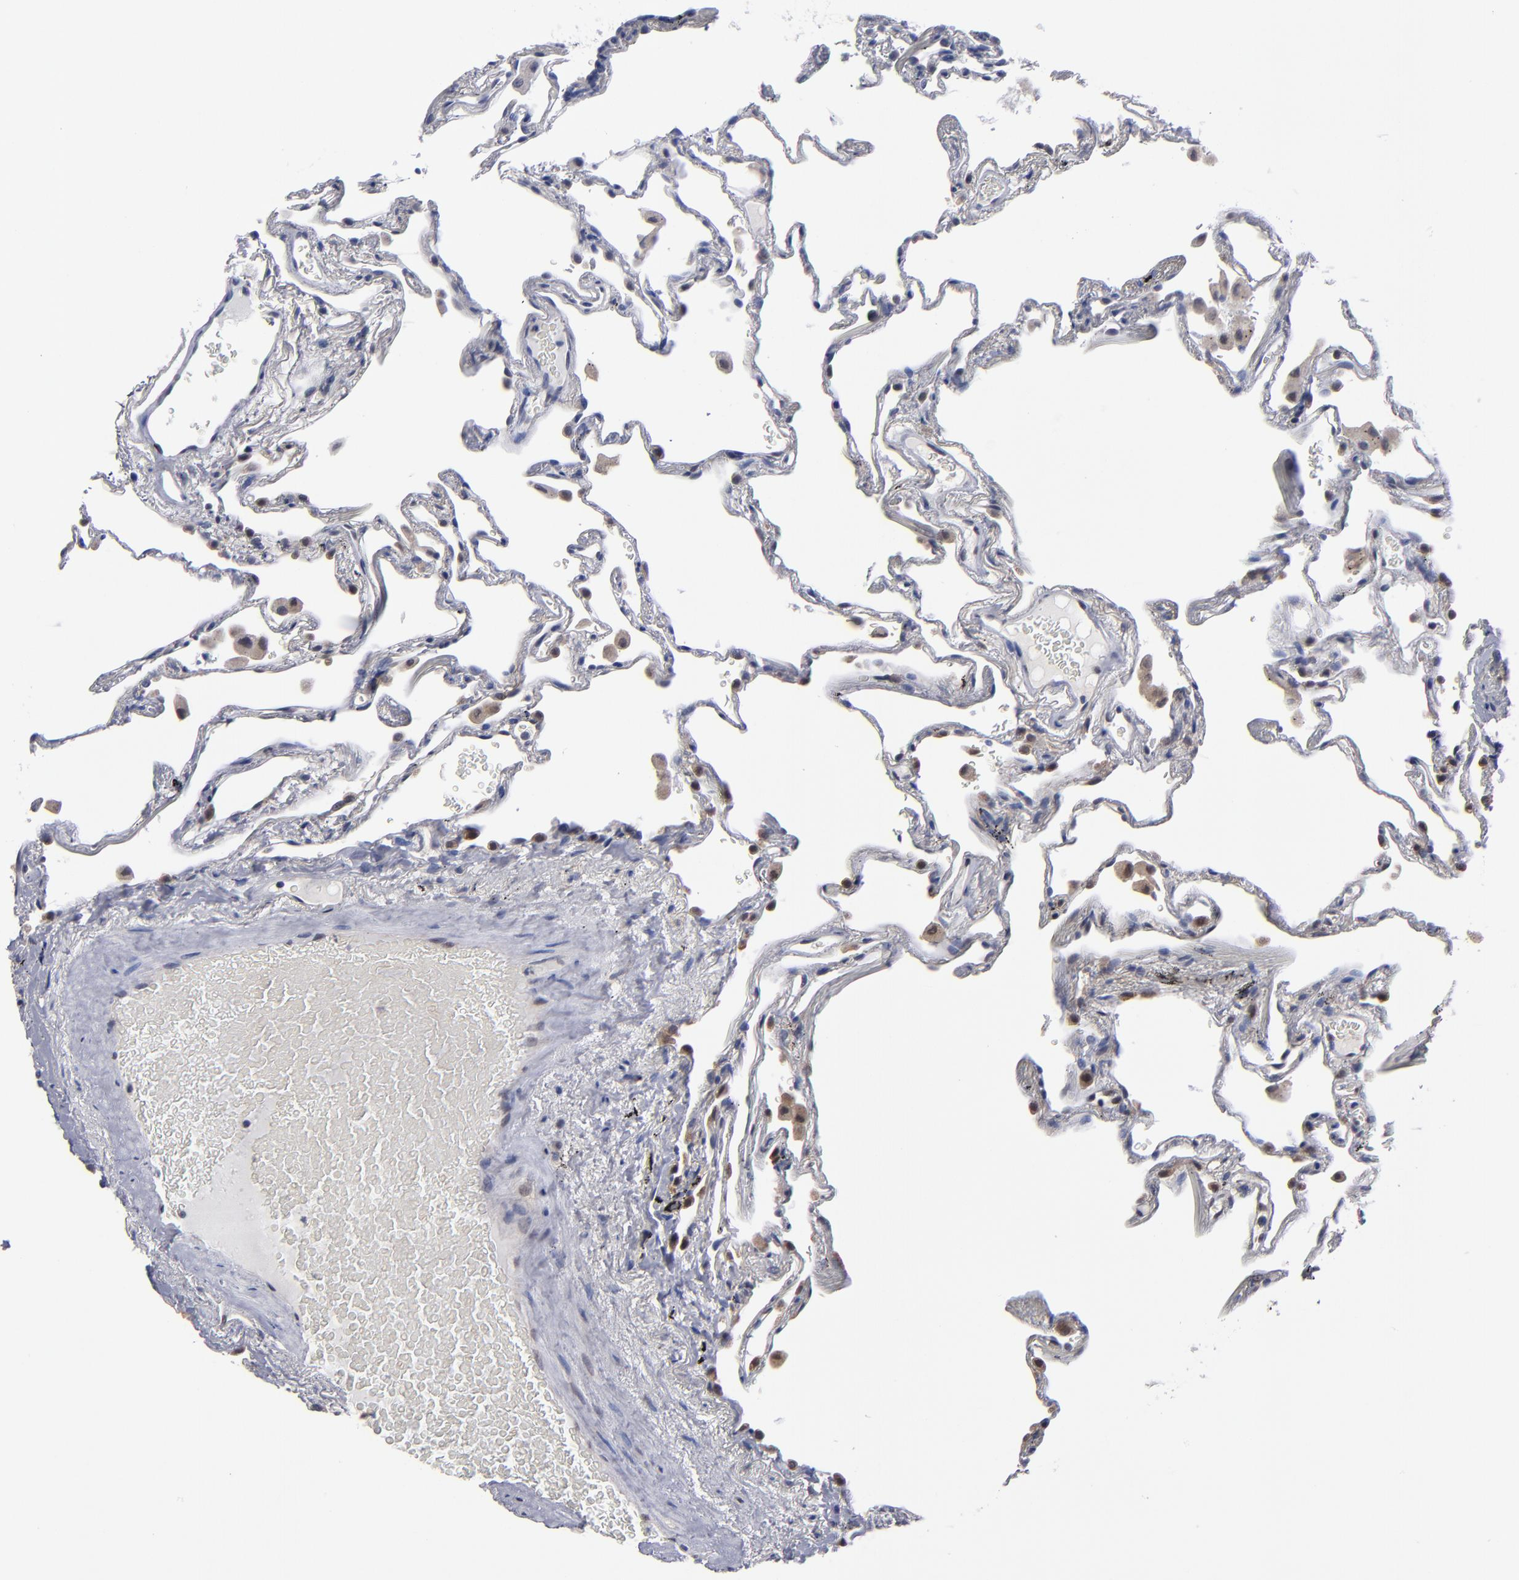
{"staining": {"intensity": "weak", "quantity": "25%-75%", "location": "cytoplasmic/membranous"}, "tissue": "lung", "cell_type": "Alveolar cells", "image_type": "normal", "snomed": [{"axis": "morphology", "description": "Normal tissue, NOS"}, {"axis": "morphology", "description": "Inflammation, NOS"}, {"axis": "topography", "description": "Lung"}], "caption": "Alveolar cells show low levels of weak cytoplasmic/membranous expression in about 25%-75% of cells in unremarkable lung. The staining is performed using DAB brown chromogen to label protein expression. The nuclei are counter-stained blue using hematoxylin.", "gene": "ALG13", "patient": {"sex": "male", "age": 69}}